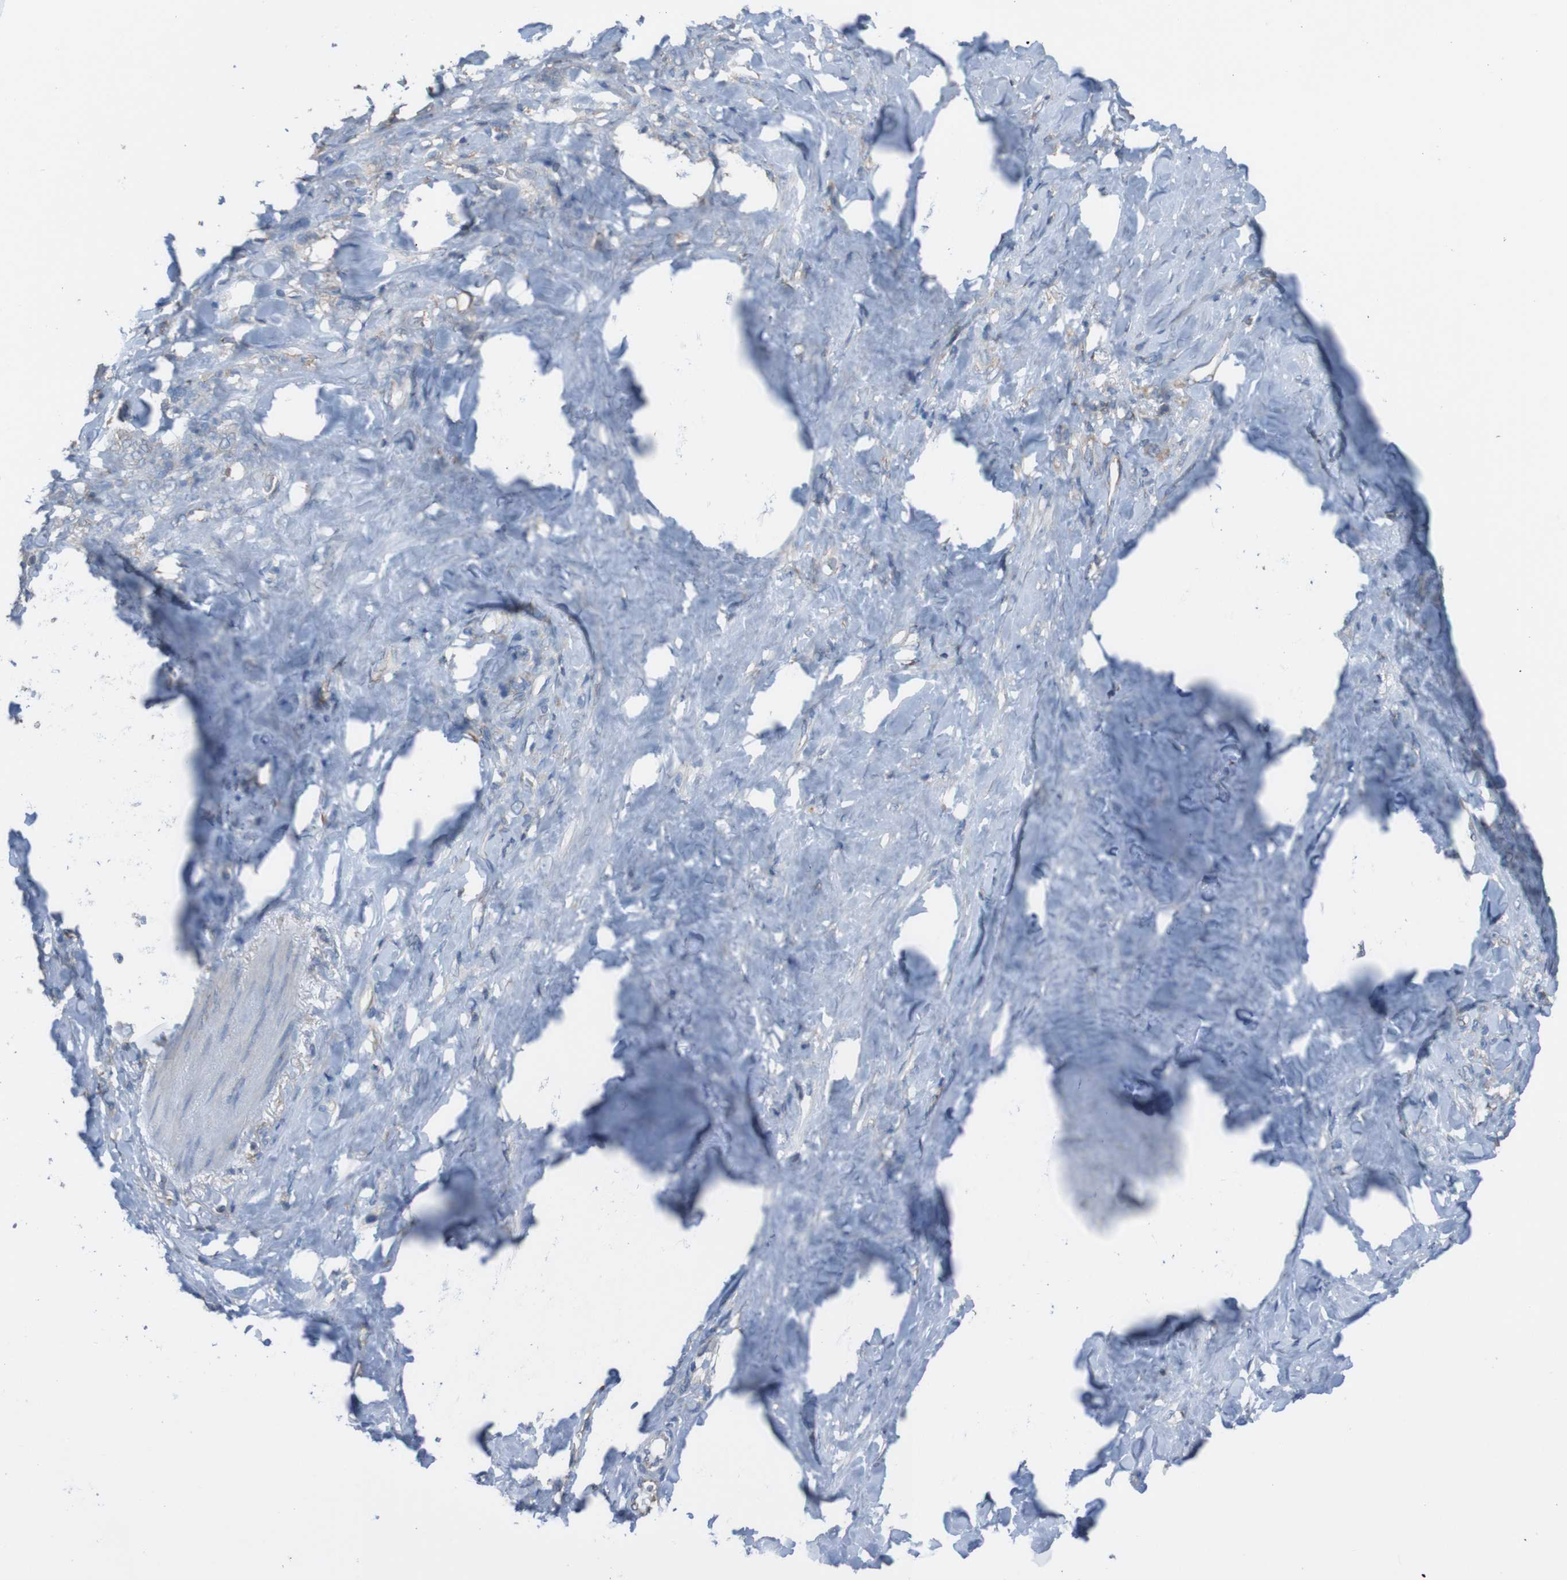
{"staining": {"intensity": "weak", "quantity": "25%-75%", "location": "cytoplasmic/membranous"}, "tissue": "stomach cancer", "cell_type": "Tumor cells", "image_type": "cancer", "snomed": [{"axis": "morphology", "description": "Adenocarcinoma, NOS"}, {"axis": "topography", "description": "Stomach"}], "caption": "Immunohistochemistry (IHC) image of neoplastic tissue: stomach cancer (adenocarcinoma) stained using IHC shows low levels of weak protein expression localized specifically in the cytoplasmic/membranous of tumor cells, appearing as a cytoplasmic/membranous brown color.", "gene": "MINAR1", "patient": {"sex": "male", "age": 82}}